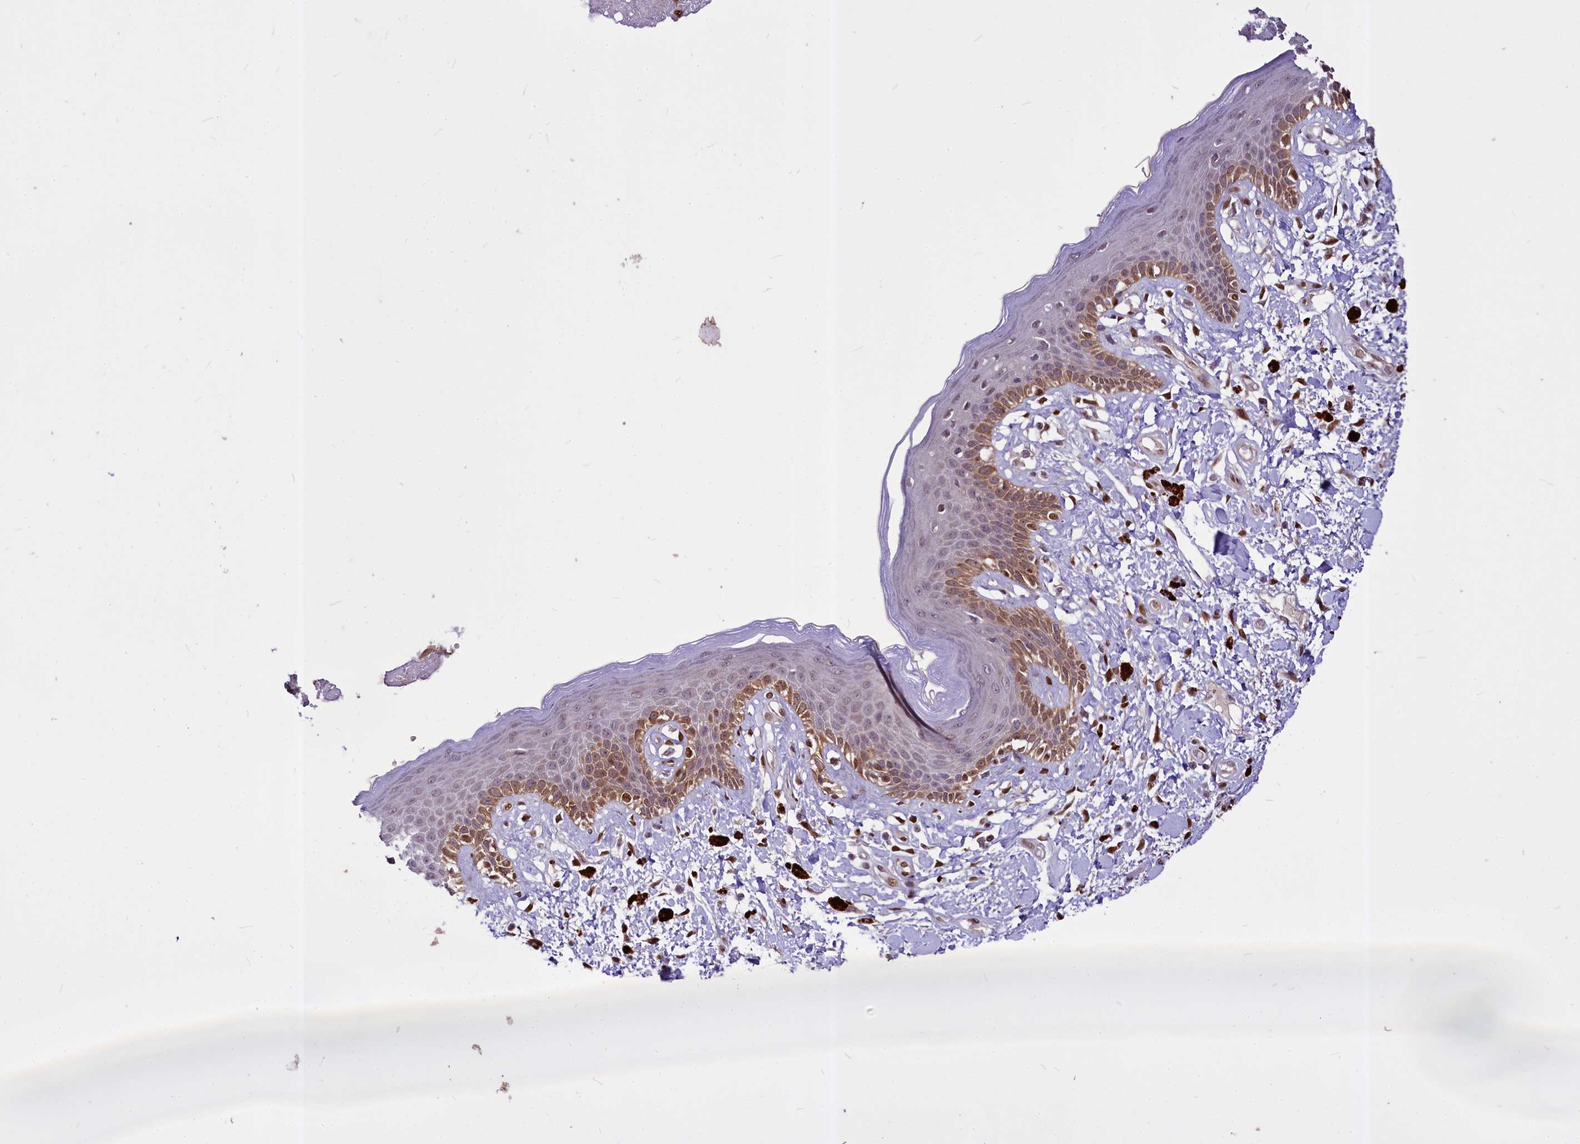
{"staining": {"intensity": "moderate", "quantity": "25%-75%", "location": "cytoplasmic/membranous"}, "tissue": "skin", "cell_type": "Epidermal cells", "image_type": "normal", "snomed": [{"axis": "morphology", "description": "Normal tissue, NOS"}, {"axis": "topography", "description": "Anal"}], "caption": "Skin stained with immunohistochemistry (IHC) displays moderate cytoplasmic/membranous positivity in about 25%-75% of epidermal cells. (brown staining indicates protein expression, while blue staining denotes nuclei).", "gene": "MAML2", "patient": {"sex": "female", "age": 78}}